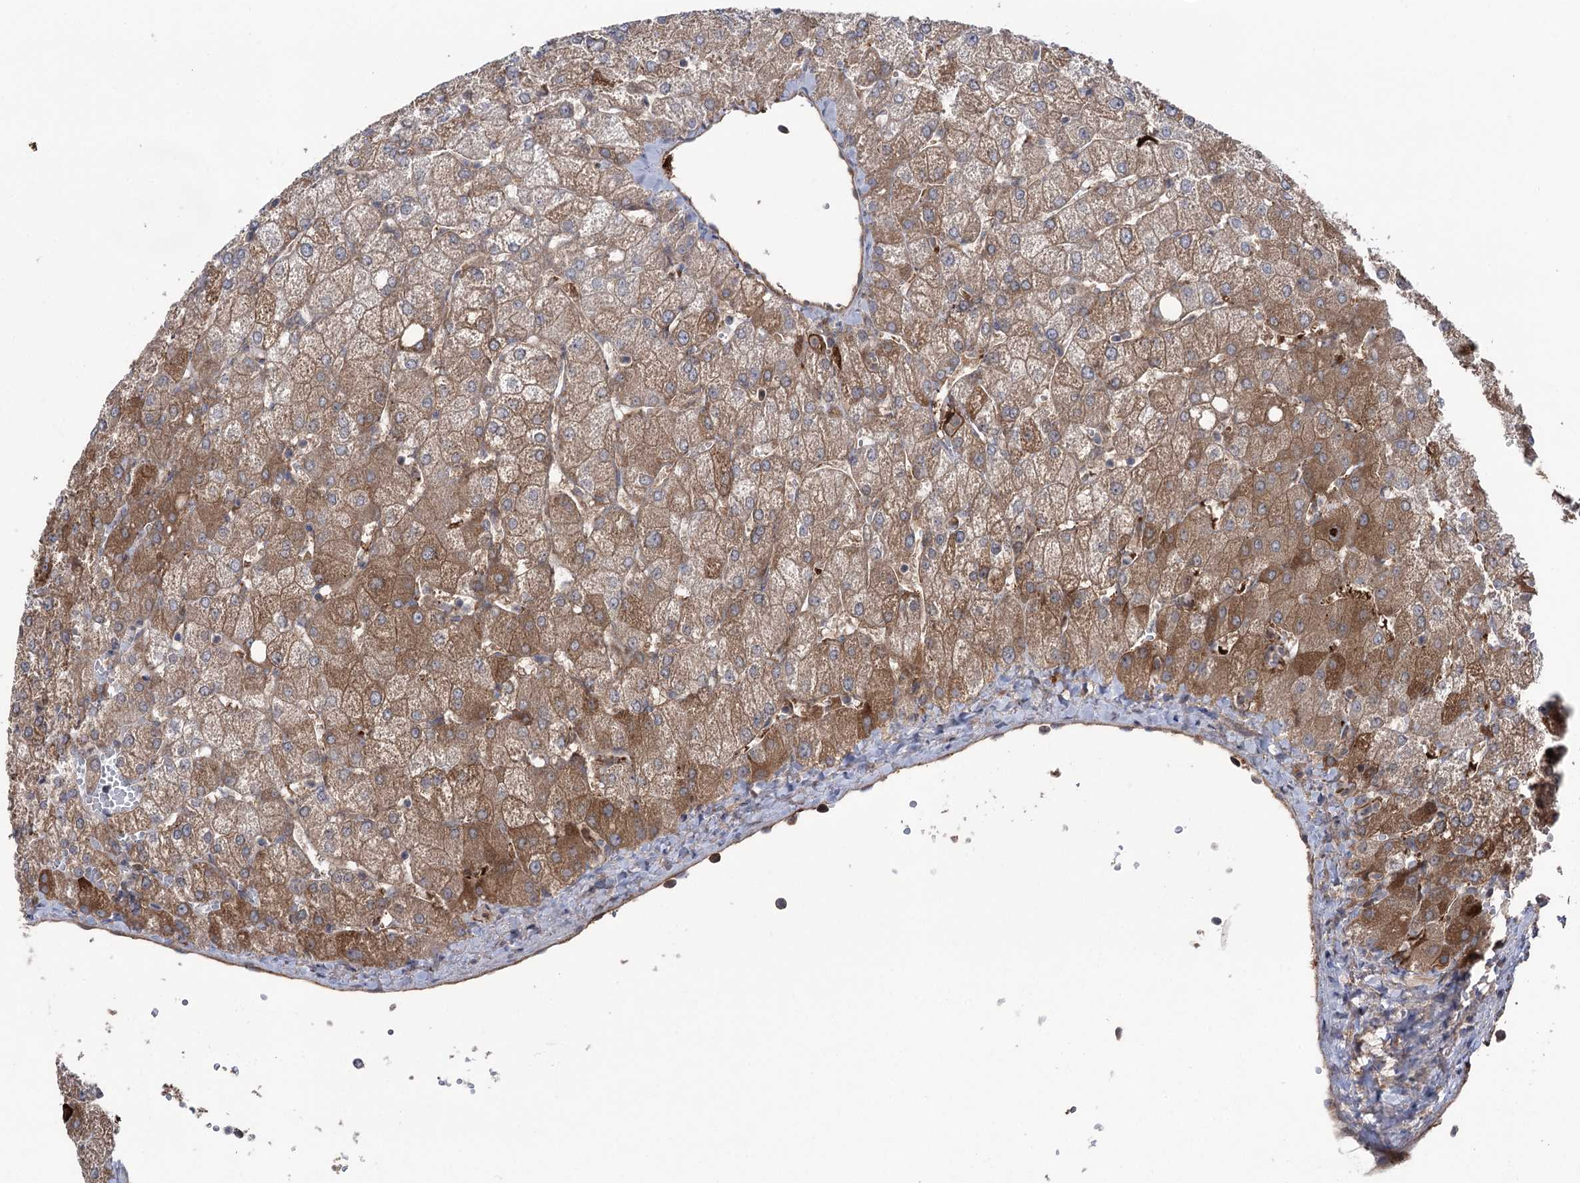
{"staining": {"intensity": "negative", "quantity": "none", "location": "none"}, "tissue": "liver", "cell_type": "Cholangiocytes", "image_type": "normal", "snomed": [{"axis": "morphology", "description": "Normal tissue, NOS"}, {"axis": "topography", "description": "Liver"}], "caption": "This photomicrograph is of unremarkable liver stained with immunohistochemistry to label a protein in brown with the nuclei are counter-stained blue. There is no positivity in cholangiocytes.", "gene": "OTUD1", "patient": {"sex": "female", "age": 54}}